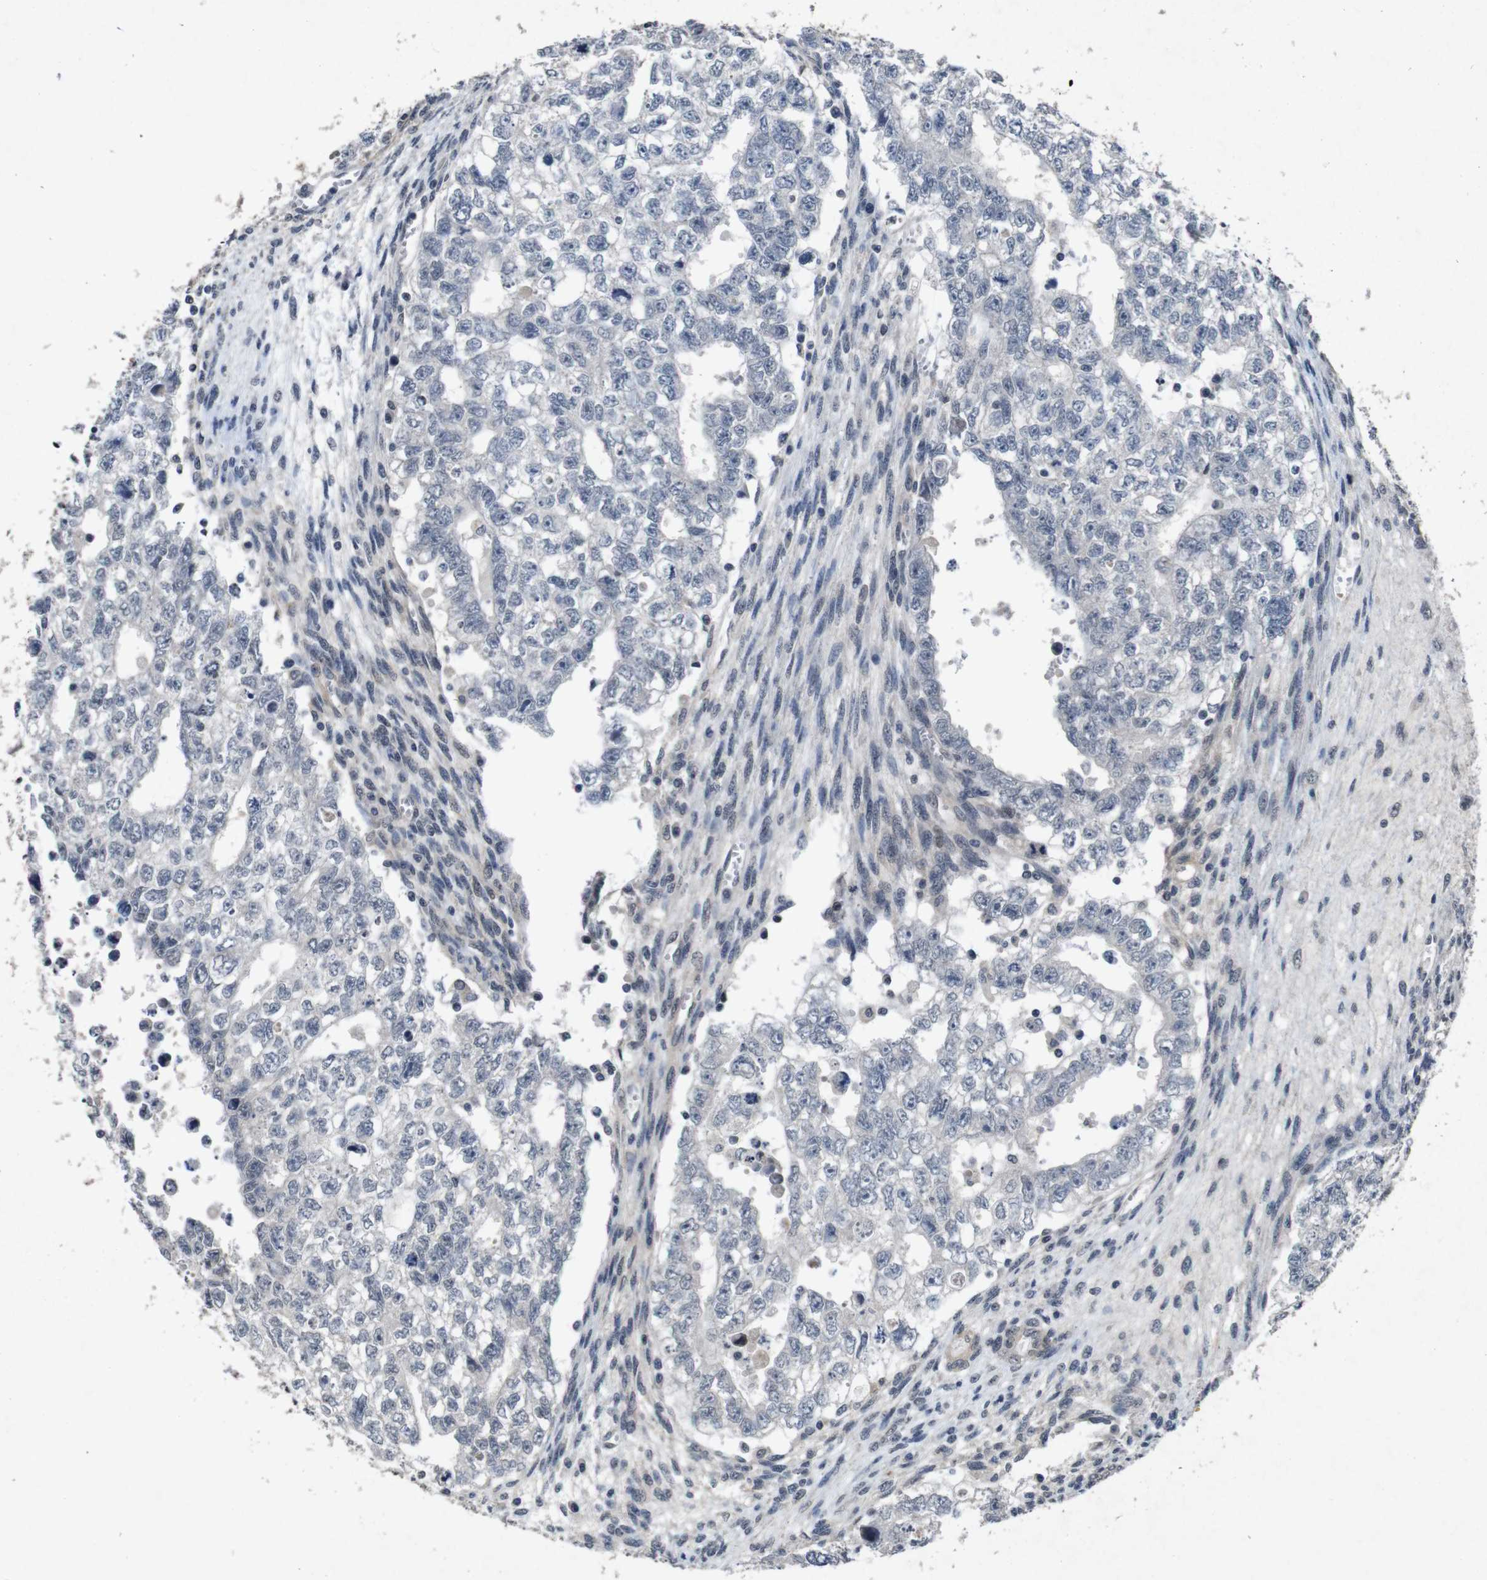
{"staining": {"intensity": "negative", "quantity": "none", "location": "none"}, "tissue": "testis cancer", "cell_type": "Tumor cells", "image_type": "cancer", "snomed": [{"axis": "morphology", "description": "Seminoma, NOS"}, {"axis": "morphology", "description": "Carcinoma, Embryonal, NOS"}, {"axis": "topography", "description": "Testis"}], "caption": "Immunohistochemistry of testis cancer (embryonal carcinoma) exhibits no staining in tumor cells.", "gene": "AKT3", "patient": {"sex": "male", "age": 38}}